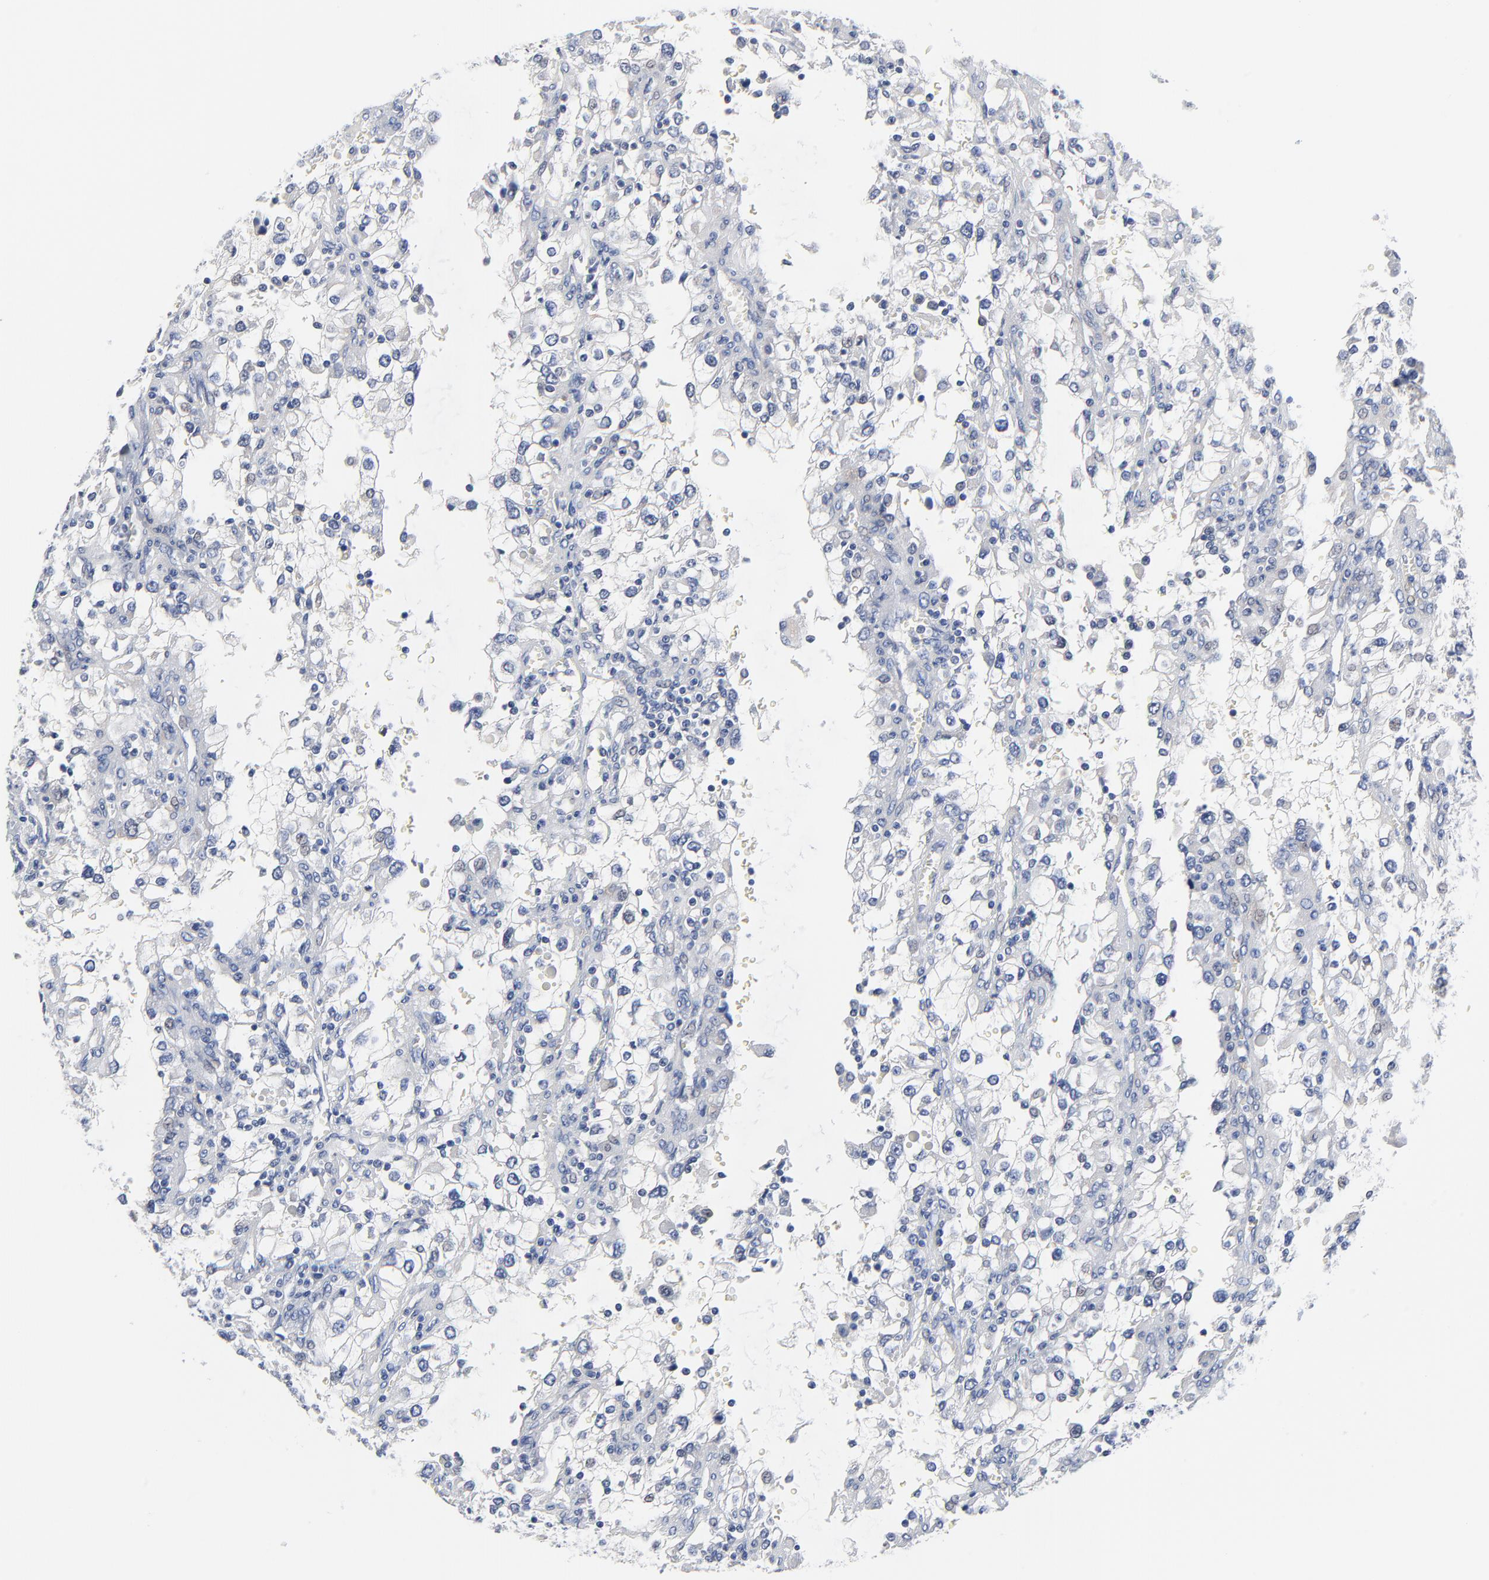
{"staining": {"intensity": "negative", "quantity": "none", "location": "none"}, "tissue": "renal cancer", "cell_type": "Tumor cells", "image_type": "cancer", "snomed": [{"axis": "morphology", "description": "Adenocarcinoma, NOS"}, {"axis": "topography", "description": "Kidney"}], "caption": "A high-resolution image shows immunohistochemistry (IHC) staining of renal cancer (adenocarcinoma), which displays no significant staining in tumor cells.", "gene": "FBXL5", "patient": {"sex": "female", "age": 52}}